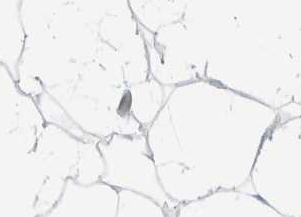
{"staining": {"intensity": "negative", "quantity": "none", "location": "none"}, "tissue": "adipose tissue", "cell_type": "Adipocytes", "image_type": "normal", "snomed": [{"axis": "morphology", "description": "Normal tissue, NOS"}, {"axis": "morphology", "description": "Fibrosis, NOS"}, {"axis": "topography", "description": "Breast"}, {"axis": "topography", "description": "Adipose tissue"}], "caption": "A high-resolution histopathology image shows immunohistochemistry (IHC) staining of benign adipose tissue, which shows no significant staining in adipocytes.", "gene": "ADAM30", "patient": {"sex": "female", "age": 39}}